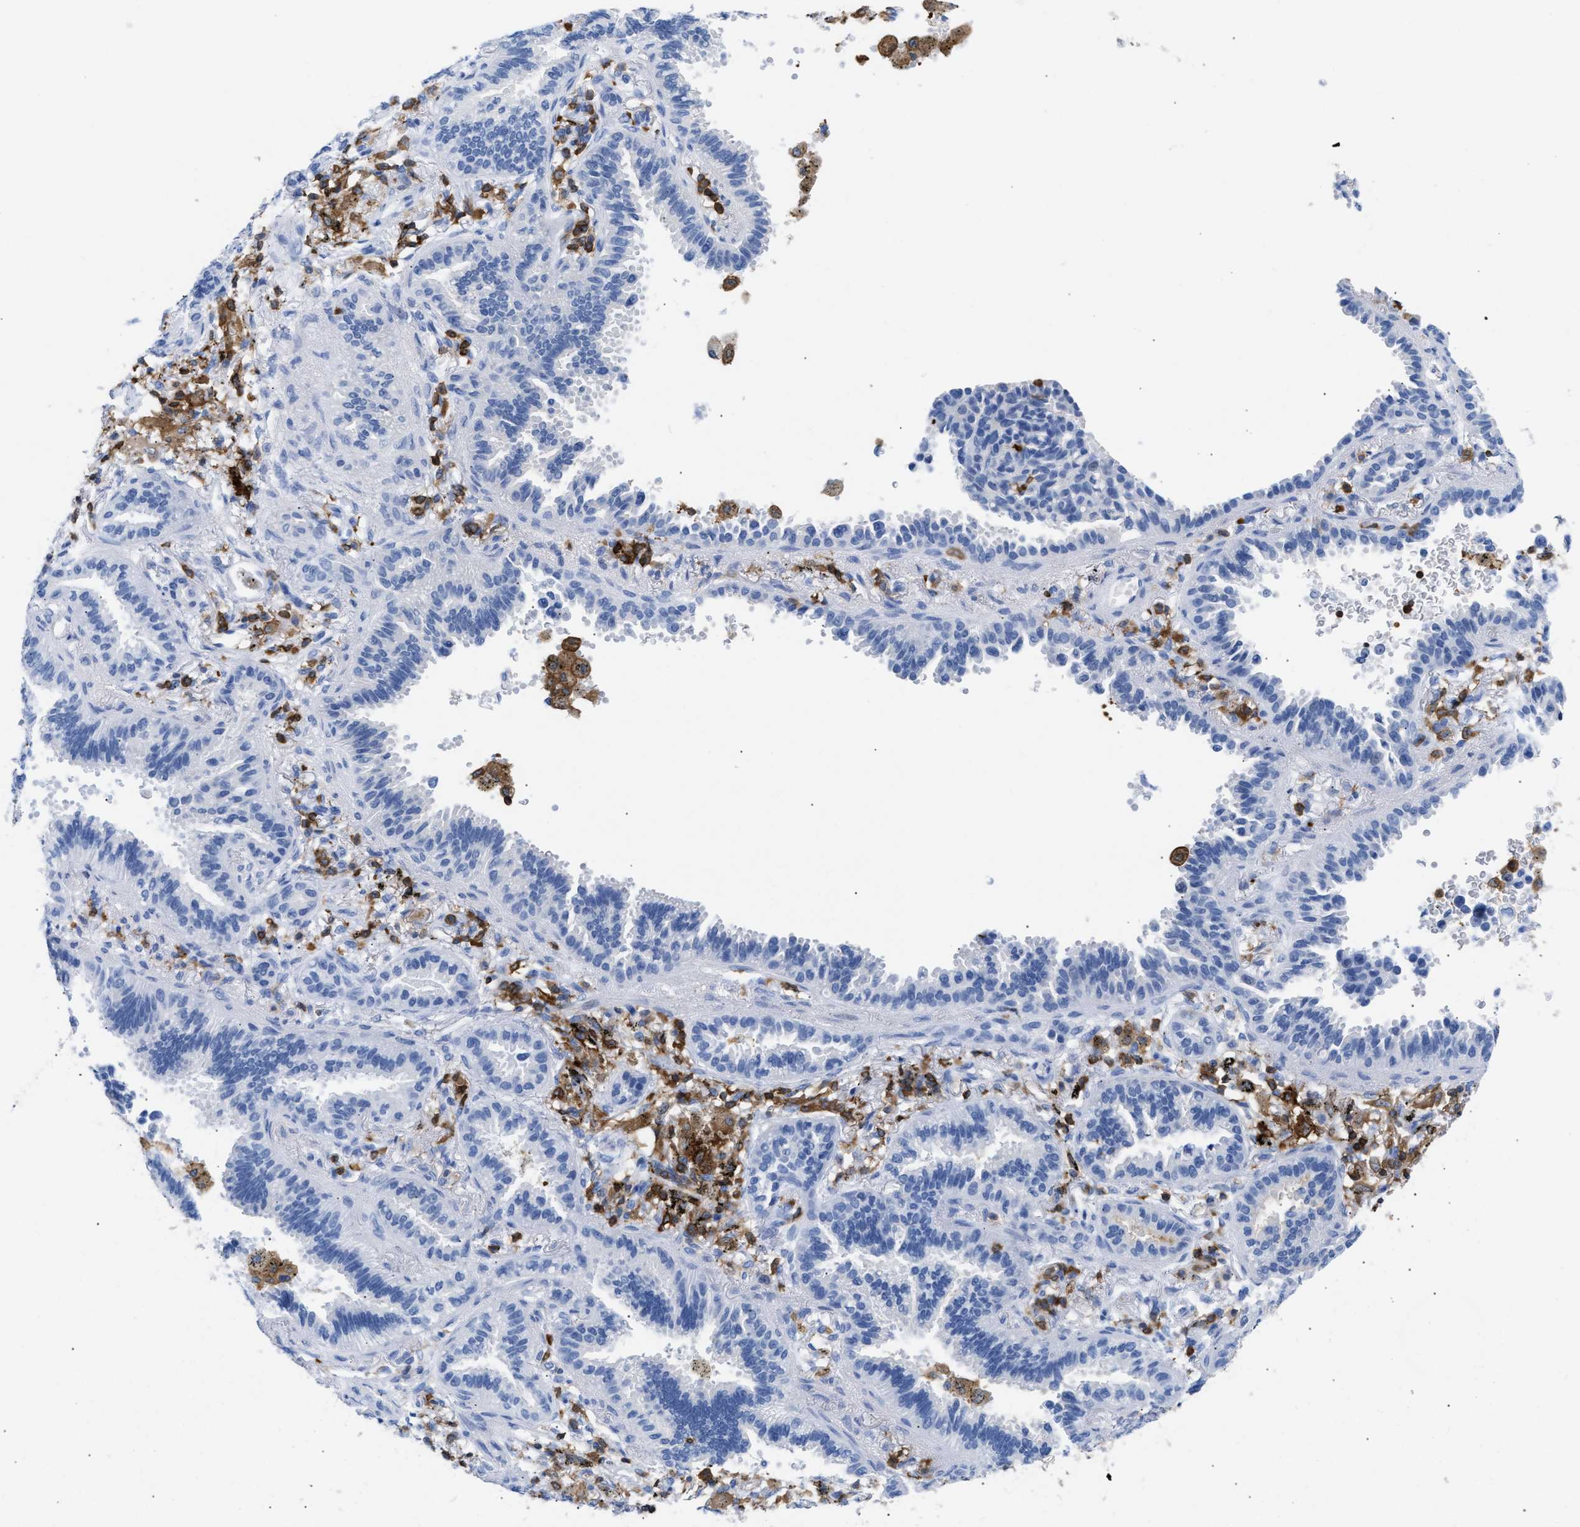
{"staining": {"intensity": "negative", "quantity": "none", "location": "none"}, "tissue": "lung cancer", "cell_type": "Tumor cells", "image_type": "cancer", "snomed": [{"axis": "morphology", "description": "Normal tissue, NOS"}, {"axis": "morphology", "description": "Adenocarcinoma, NOS"}, {"axis": "topography", "description": "Lung"}], "caption": "Immunohistochemistry (IHC) micrograph of neoplastic tissue: lung cancer stained with DAB reveals no significant protein positivity in tumor cells.", "gene": "LCP1", "patient": {"sex": "male", "age": 59}}